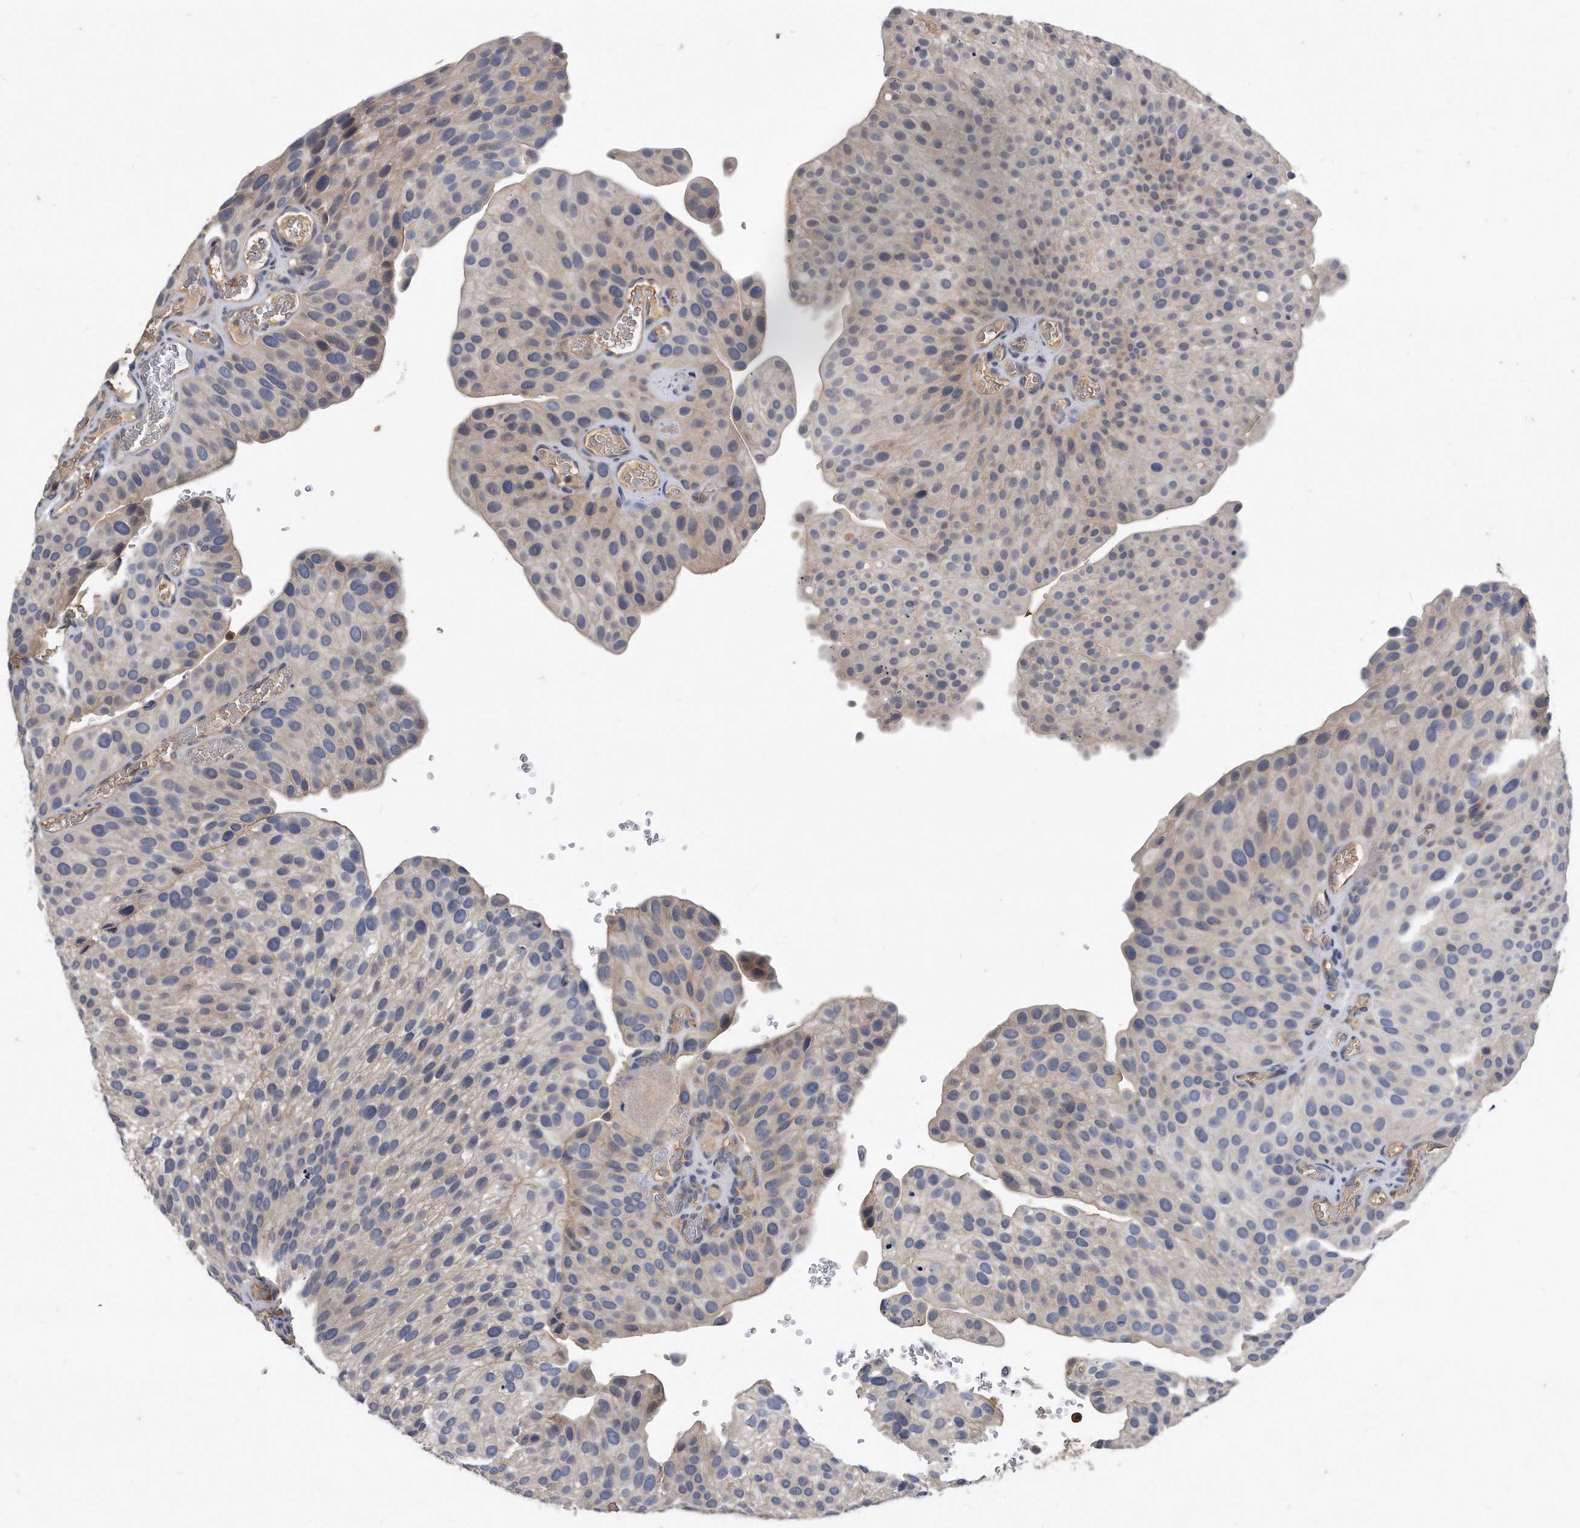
{"staining": {"intensity": "weak", "quantity": "<25%", "location": "cytoplasmic/membranous"}, "tissue": "urothelial cancer", "cell_type": "Tumor cells", "image_type": "cancer", "snomed": [{"axis": "morphology", "description": "Urothelial carcinoma, Low grade"}, {"axis": "topography", "description": "Smooth muscle"}, {"axis": "topography", "description": "Urinary bladder"}], "caption": "Immunohistochemistry of human urothelial cancer demonstrates no staining in tumor cells. (DAB immunohistochemistry (IHC), high magnification).", "gene": "HOMER3", "patient": {"sex": "male", "age": 60}}